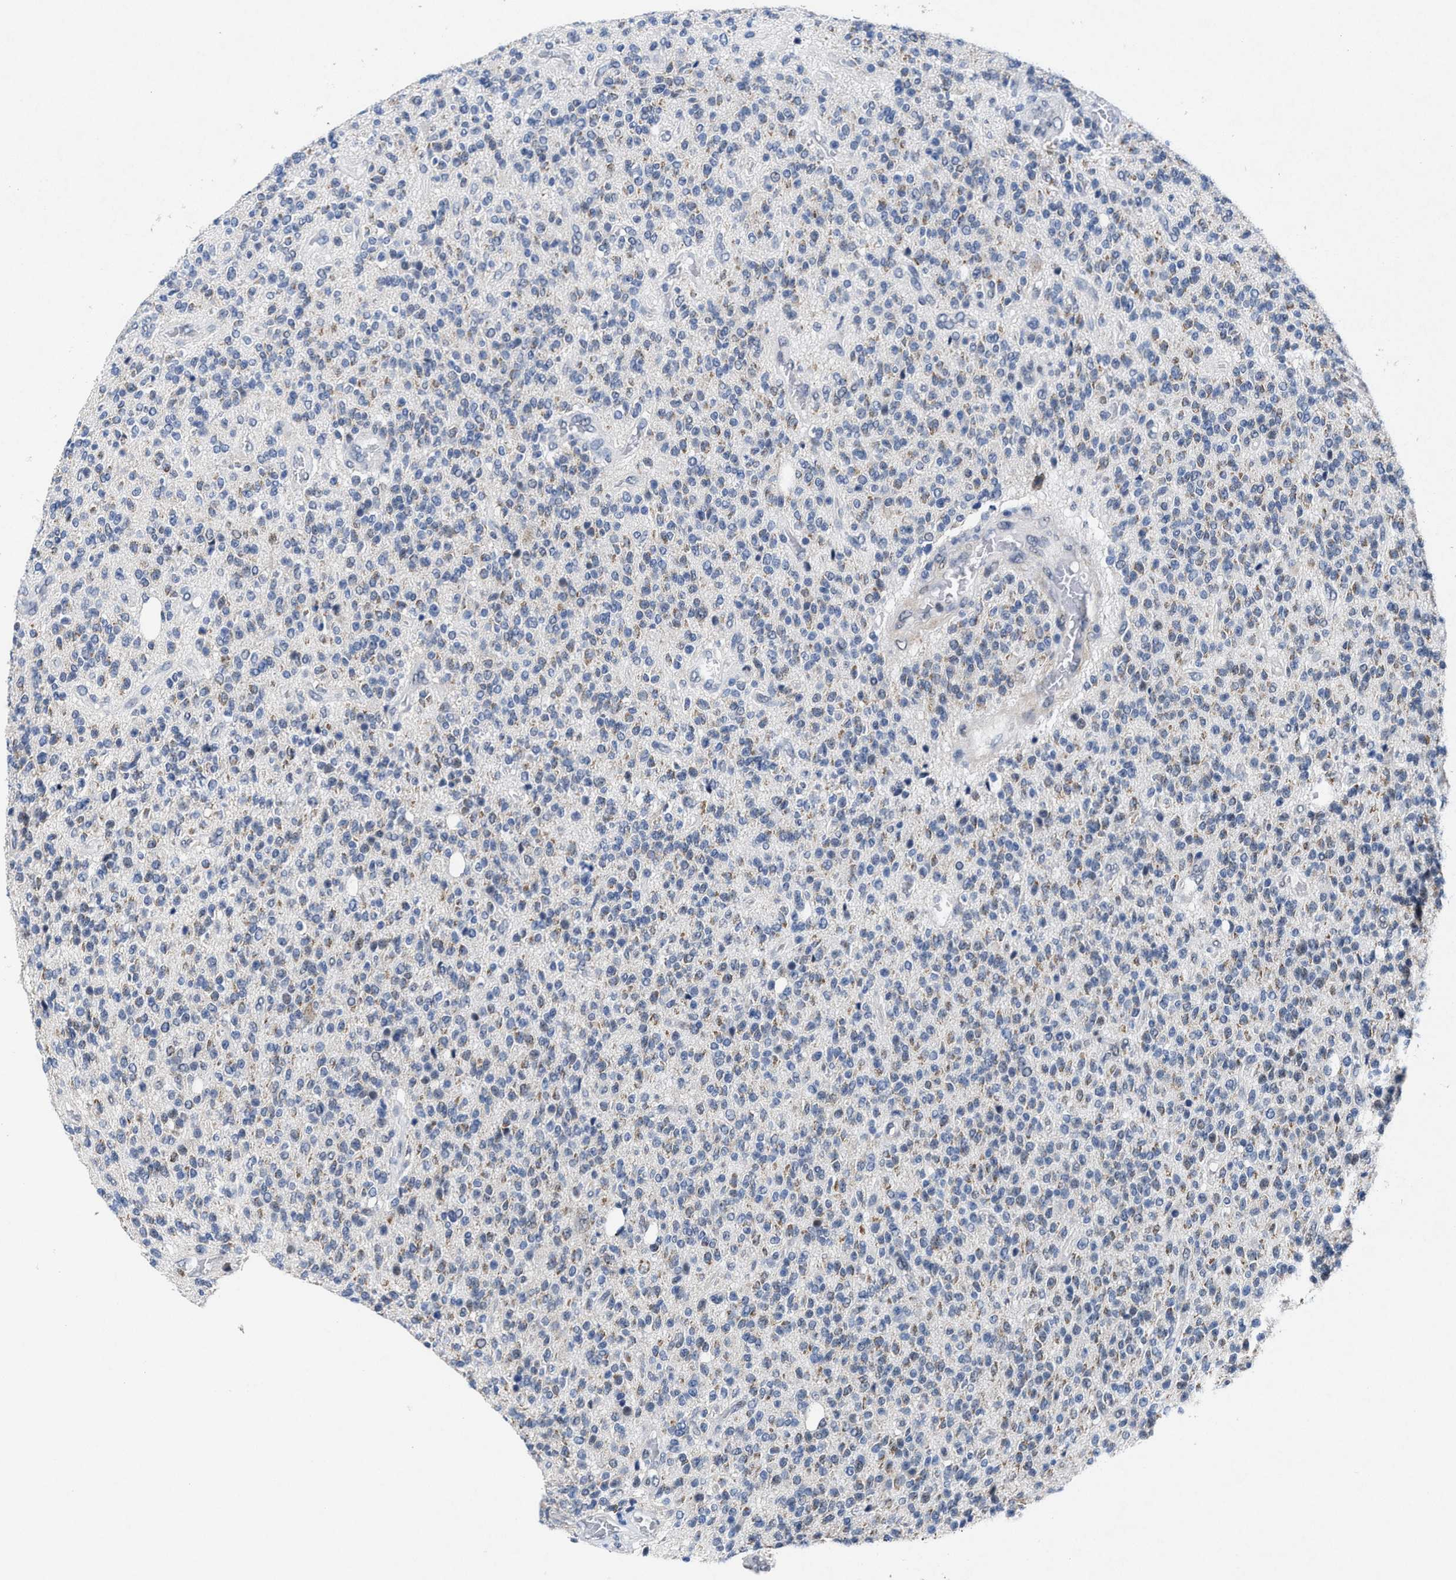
{"staining": {"intensity": "weak", "quantity": "25%-75%", "location": "cytoplasmic/membranous"}, "tissue": "glioma", "cell_type": "Tumor cells", "image_type": "cancer", "snomed": [{"axis": "morphology", "description": "Glioma, malignant, High grade"}, {"axis": "topography", "description": "Brain"}], "caption": "An immunohistochemistry (IHC) photomicrograph of tumor tissue is shown. Protein staining in brown shows weak cytoplasmic/membranous positivity in glioma within tumor cells.", "gene": "ID3", "patient": {"sex": "male", "age": 34}}